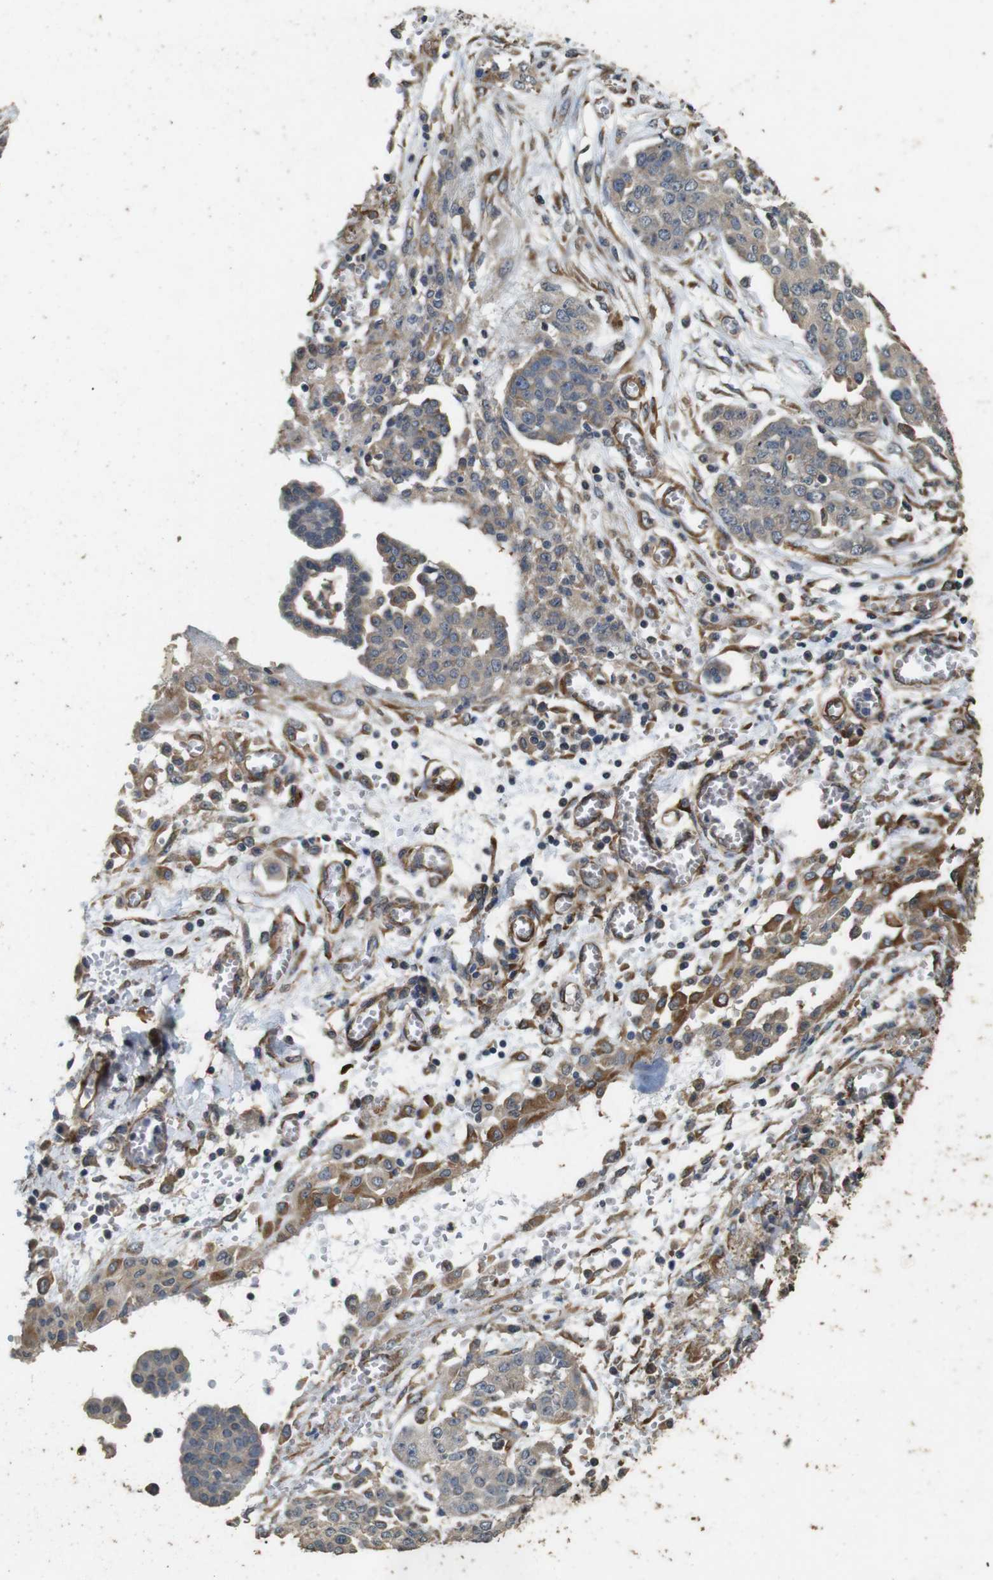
{"staining": {"intensity": "weak", "quantity": ">75%", "location": "cytoplasmic/membranous"}, "tissue": "ovarian cancer", "cell_type": "Tumor cells", "image_type": "cancer", "snomed": [{"axis": "morphology", "description": "Cystadenocarcinoma, serous, NOS"}, {"axis": "topography", "description": "Soft tissue"}, {"axis": "topography", "description": "Ovary"}], "caption": "Serous cystadenocarcinoma (ovarian) tissue exhibits weak cytoplasmic/membranous expression in about >75% of tumor cells, visualized by immunohistochemistry. Immunohistochemistry (ihc) stains the protein of interest in brown and the nuclei are stained blue.", "gene": "CNPY4", "patient": {"sex": "female", "age": 57}}